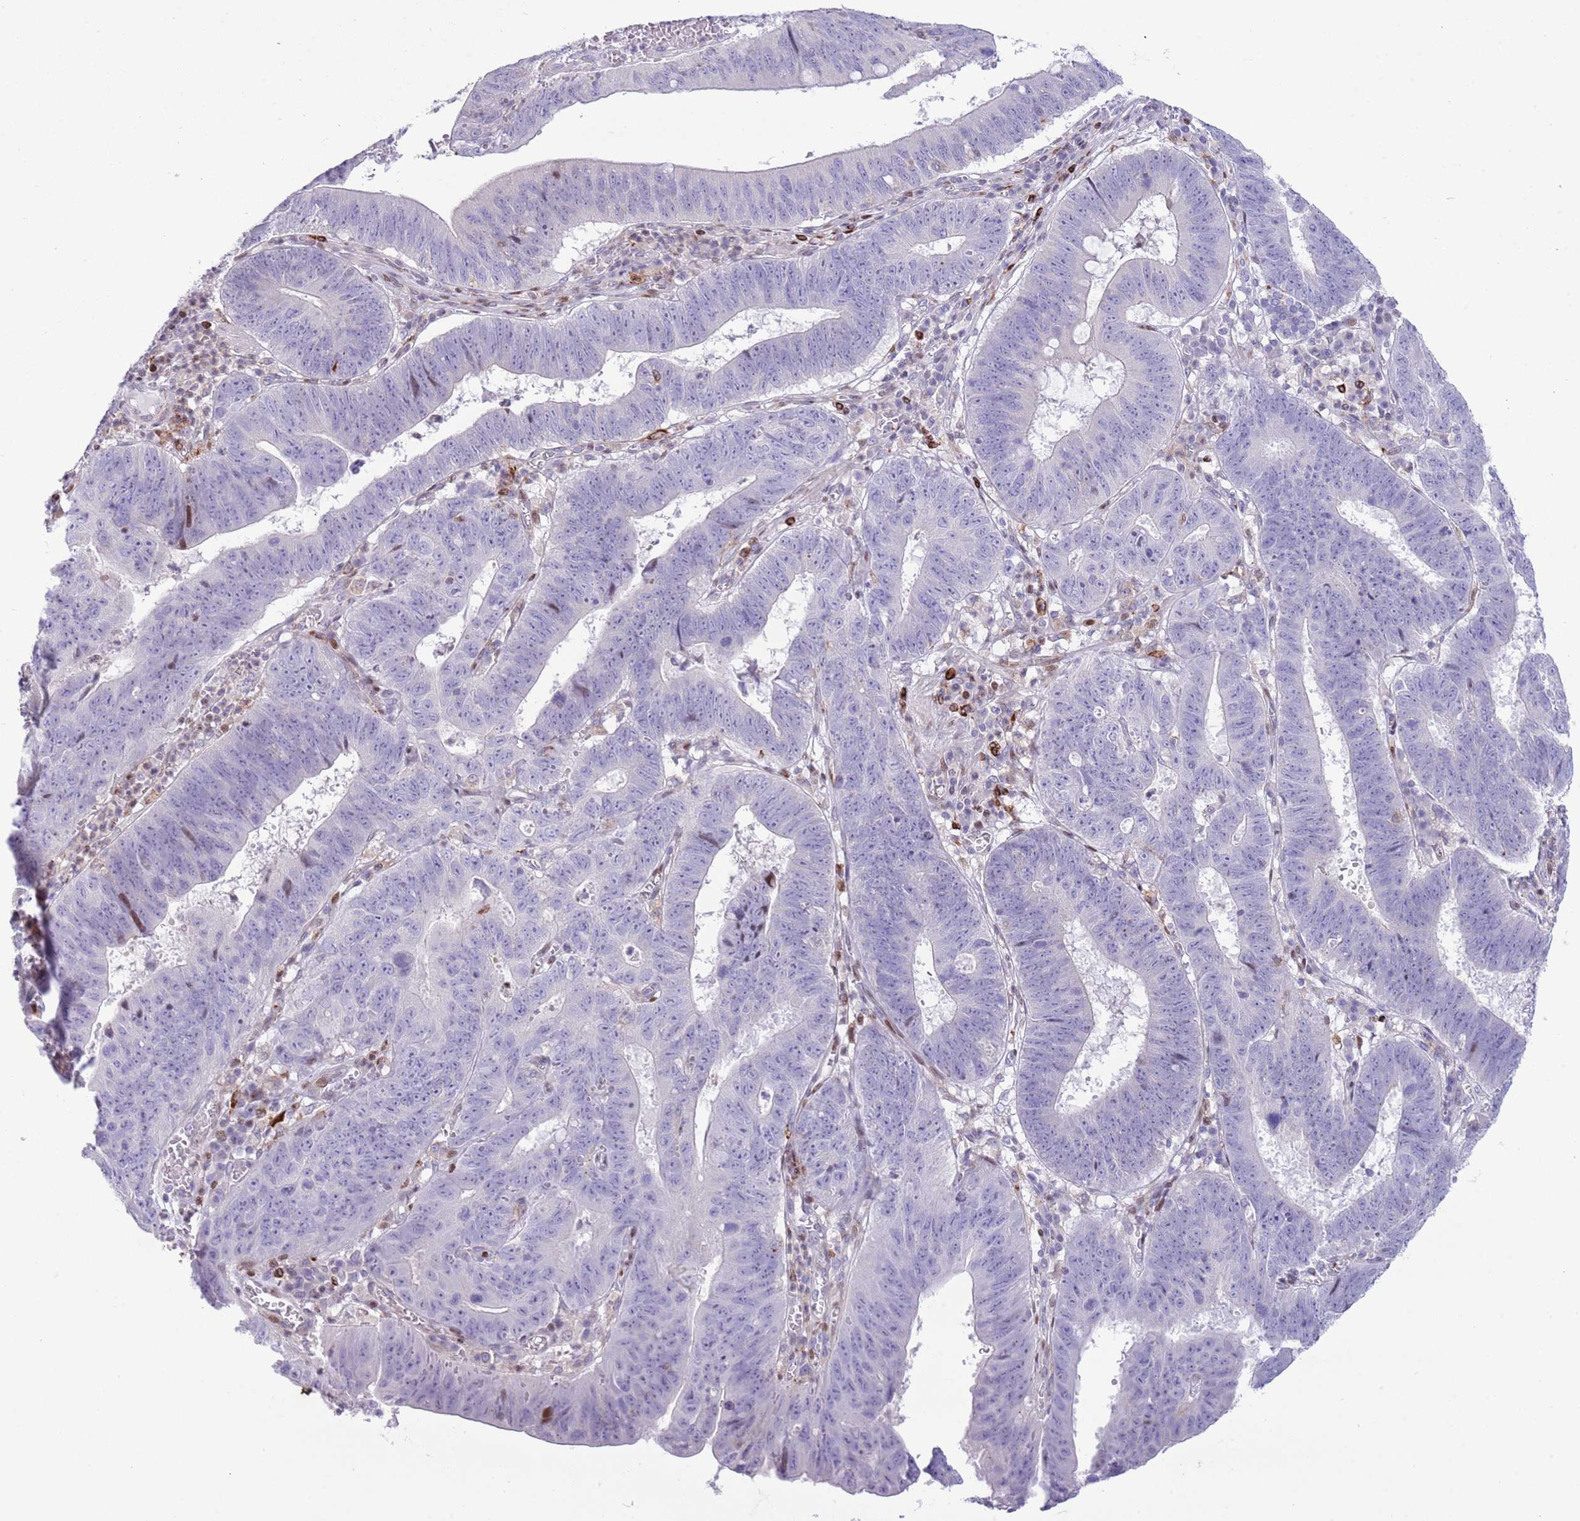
{"staining": {"intensity": "negative", "quantity": "none", "location": "none"}, "tissue": "stomach cancer", "cell_type": "Tumor cells", "image_type": "cancer", "snomed": [{"axis": "morphology", "description": "Adenocarcinoma, NOS"}, {"axis": "topography", "description": "Stomach"}], "caption": "Tumor cells are negative for protein expression in human stomach cancer.", "gene": "ANO8", "patient": {"sex": "male", "age": 59}}